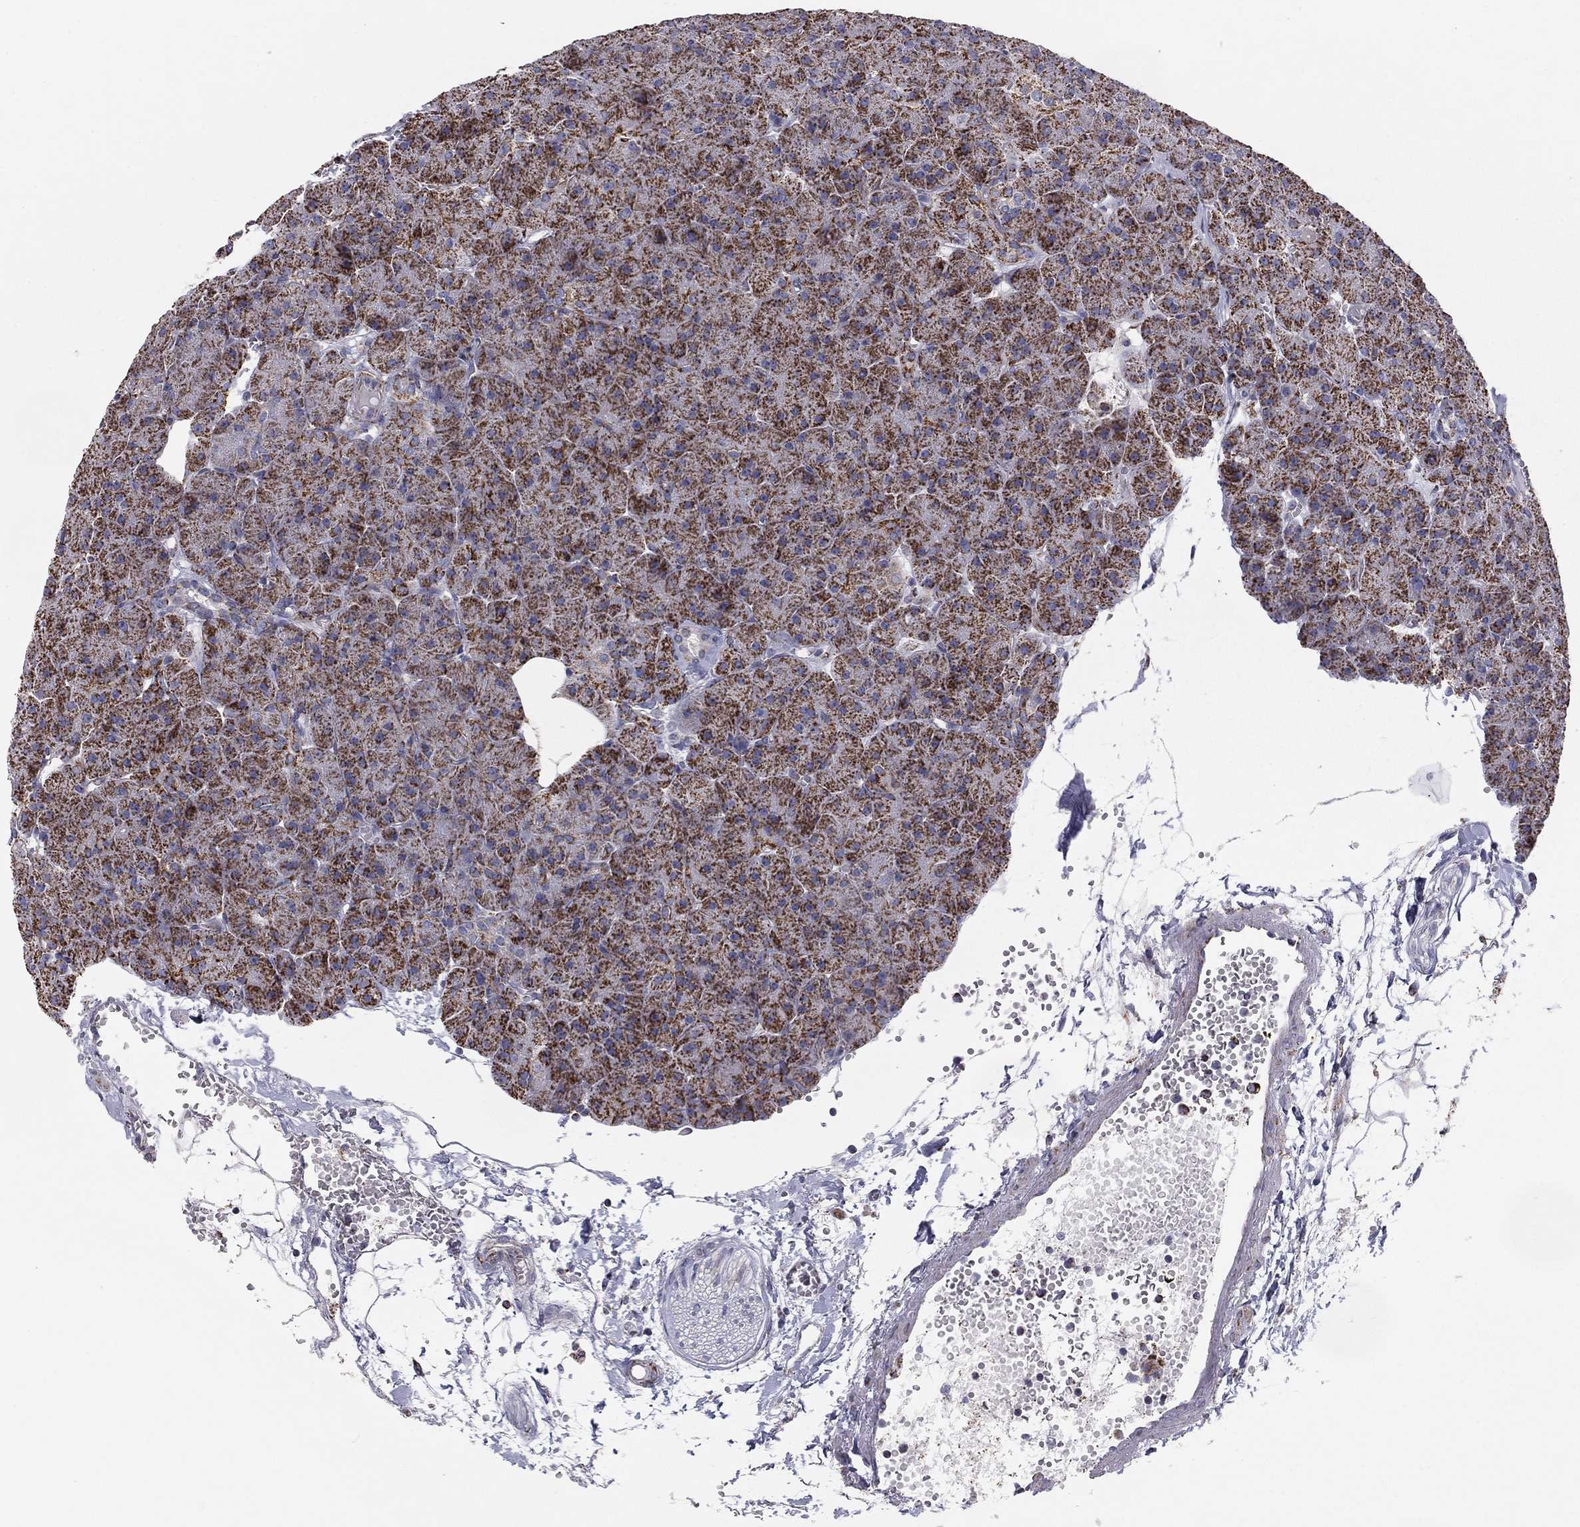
{"staining": {"intensity": "strong", "quantity": ">75%", "location": "cytoplasmic/membranous"}, "tissue": "pancreas", "cell_type": "Exocrine glandular cells", "image_type": "normal", "snomed": [{"axis": "morphology", "description": "Normal tissue, NOS"}, {"axis": "topography", "description": "Pancreas"}], "caption": "This histopathology image demonstrates IHC staining of benign pancreas, with high strong cytoplasmic/membranous expression in about >75% of exocrine glandular cells.", "gene": "NDUFV1", "patient": {"sex": "male", "age": 61}}